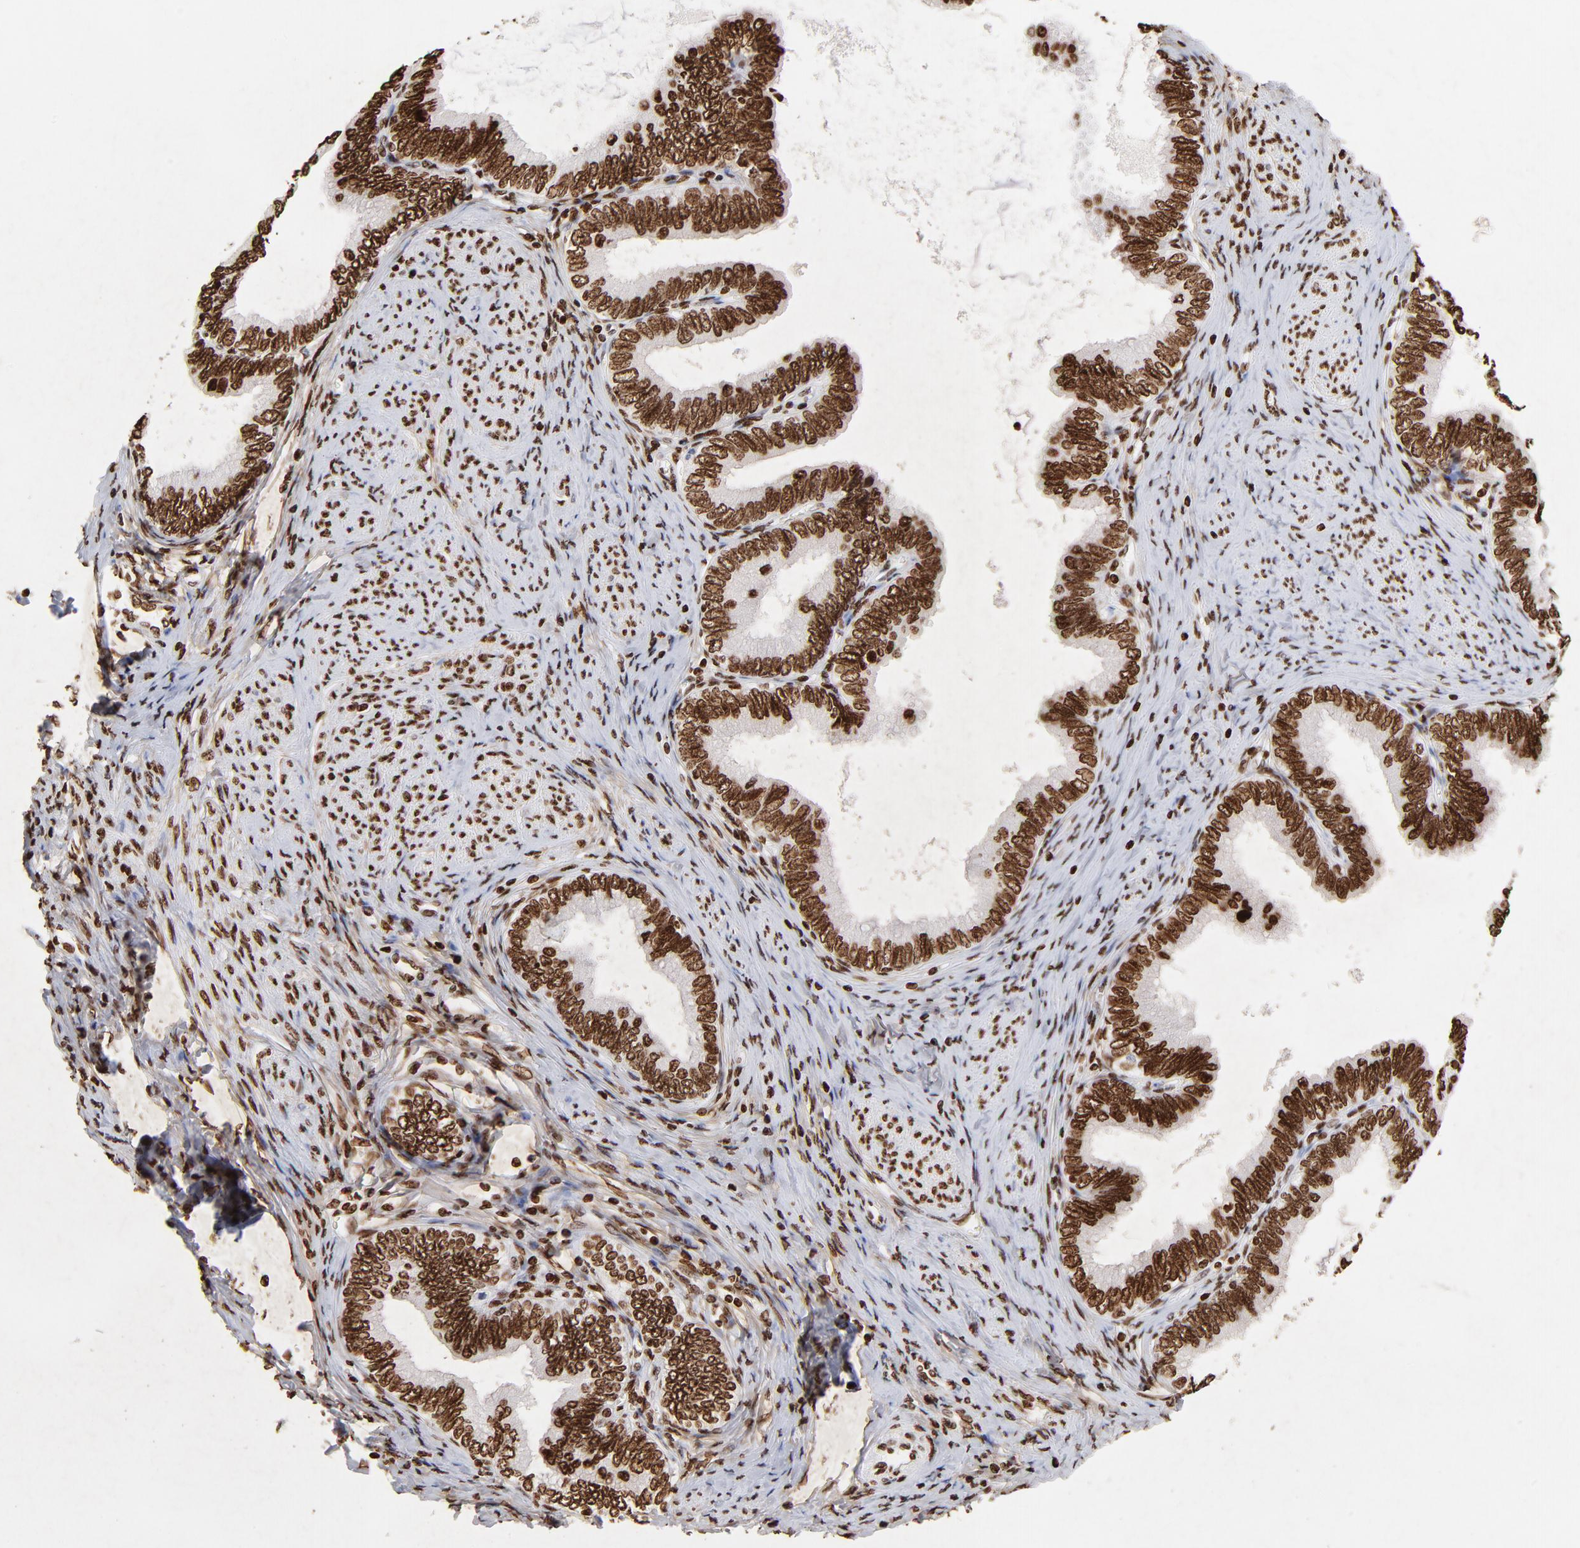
{"staining": {"intensity": "strong", "quantity": ">75%", "location": "nuclear"}, "tissue": "cervical cancer", "cell_type": "Tumor cells", "image_type": "cancer", "snomed": [{"axis": "morphology", "description": "Adenocarcinoma, NOS"}, {"axis": "topography", "description": "Cervix"}], "caption": "The micrograph exhibits staining of adenocarcinoma (cervical), revealing strong nuclear protein expression (brown color) within tumor cells.", "gene": "FBH1", "patient": {"sex": "female", "age": 49}}